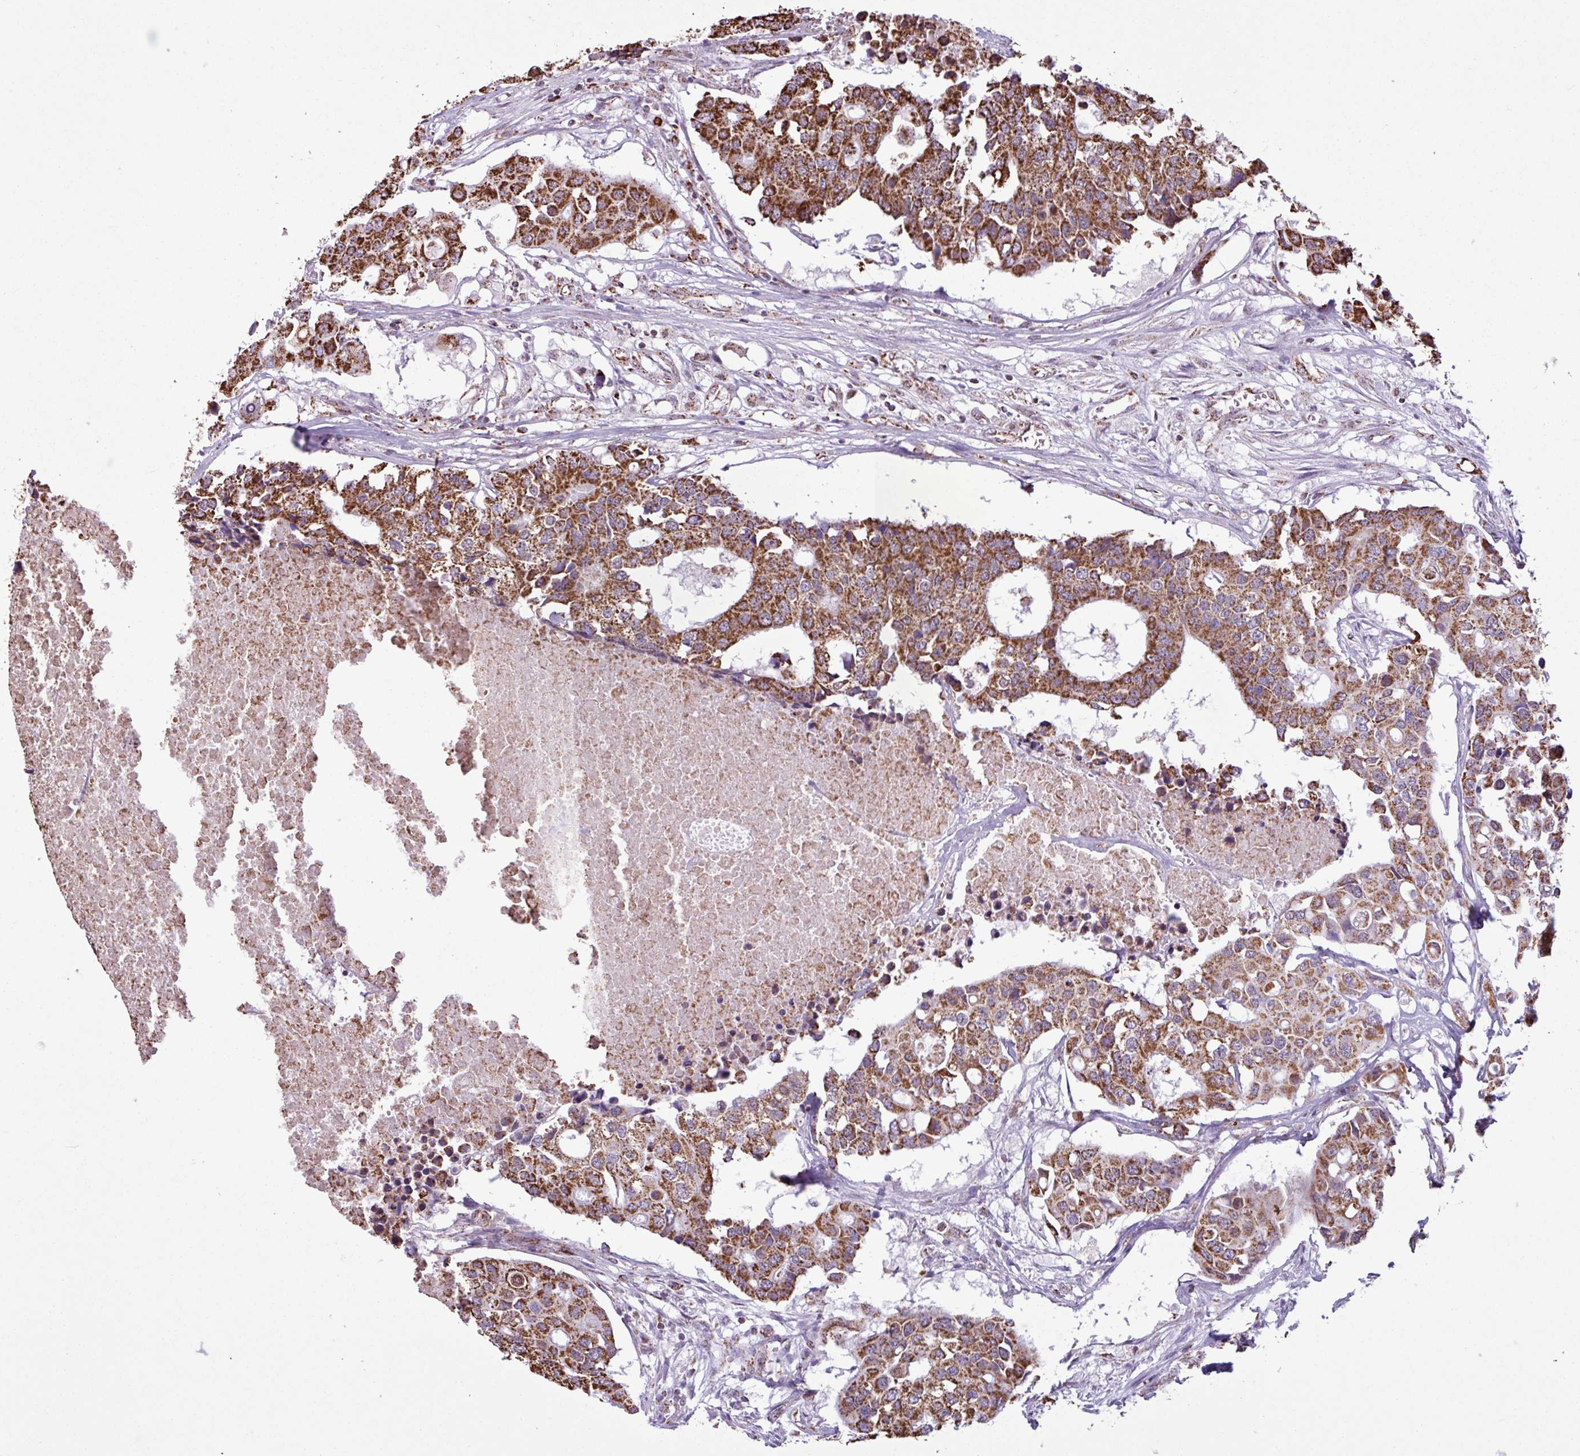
{"staining": {"intensity": "strong", "quantity": ">75%", "location": "cytoplasmic/membranous"}, "tissue": "colorectal cancer", "cell_type": "Tumor cells", "image_type": "cancer", "snomed": [{"axis": "morphology", "description": "Adenocarcinoma, NOS"}, {"axis": "topography", "description": "Colon"}], "caption": "Immunohistochemical staining of human colorectal cancer displays high levels of strong cytoplasmic/membranous expression in about >75% of tumor cells.", "gene": "ALG8", "patient": {"sex": "male", "age": 77}}